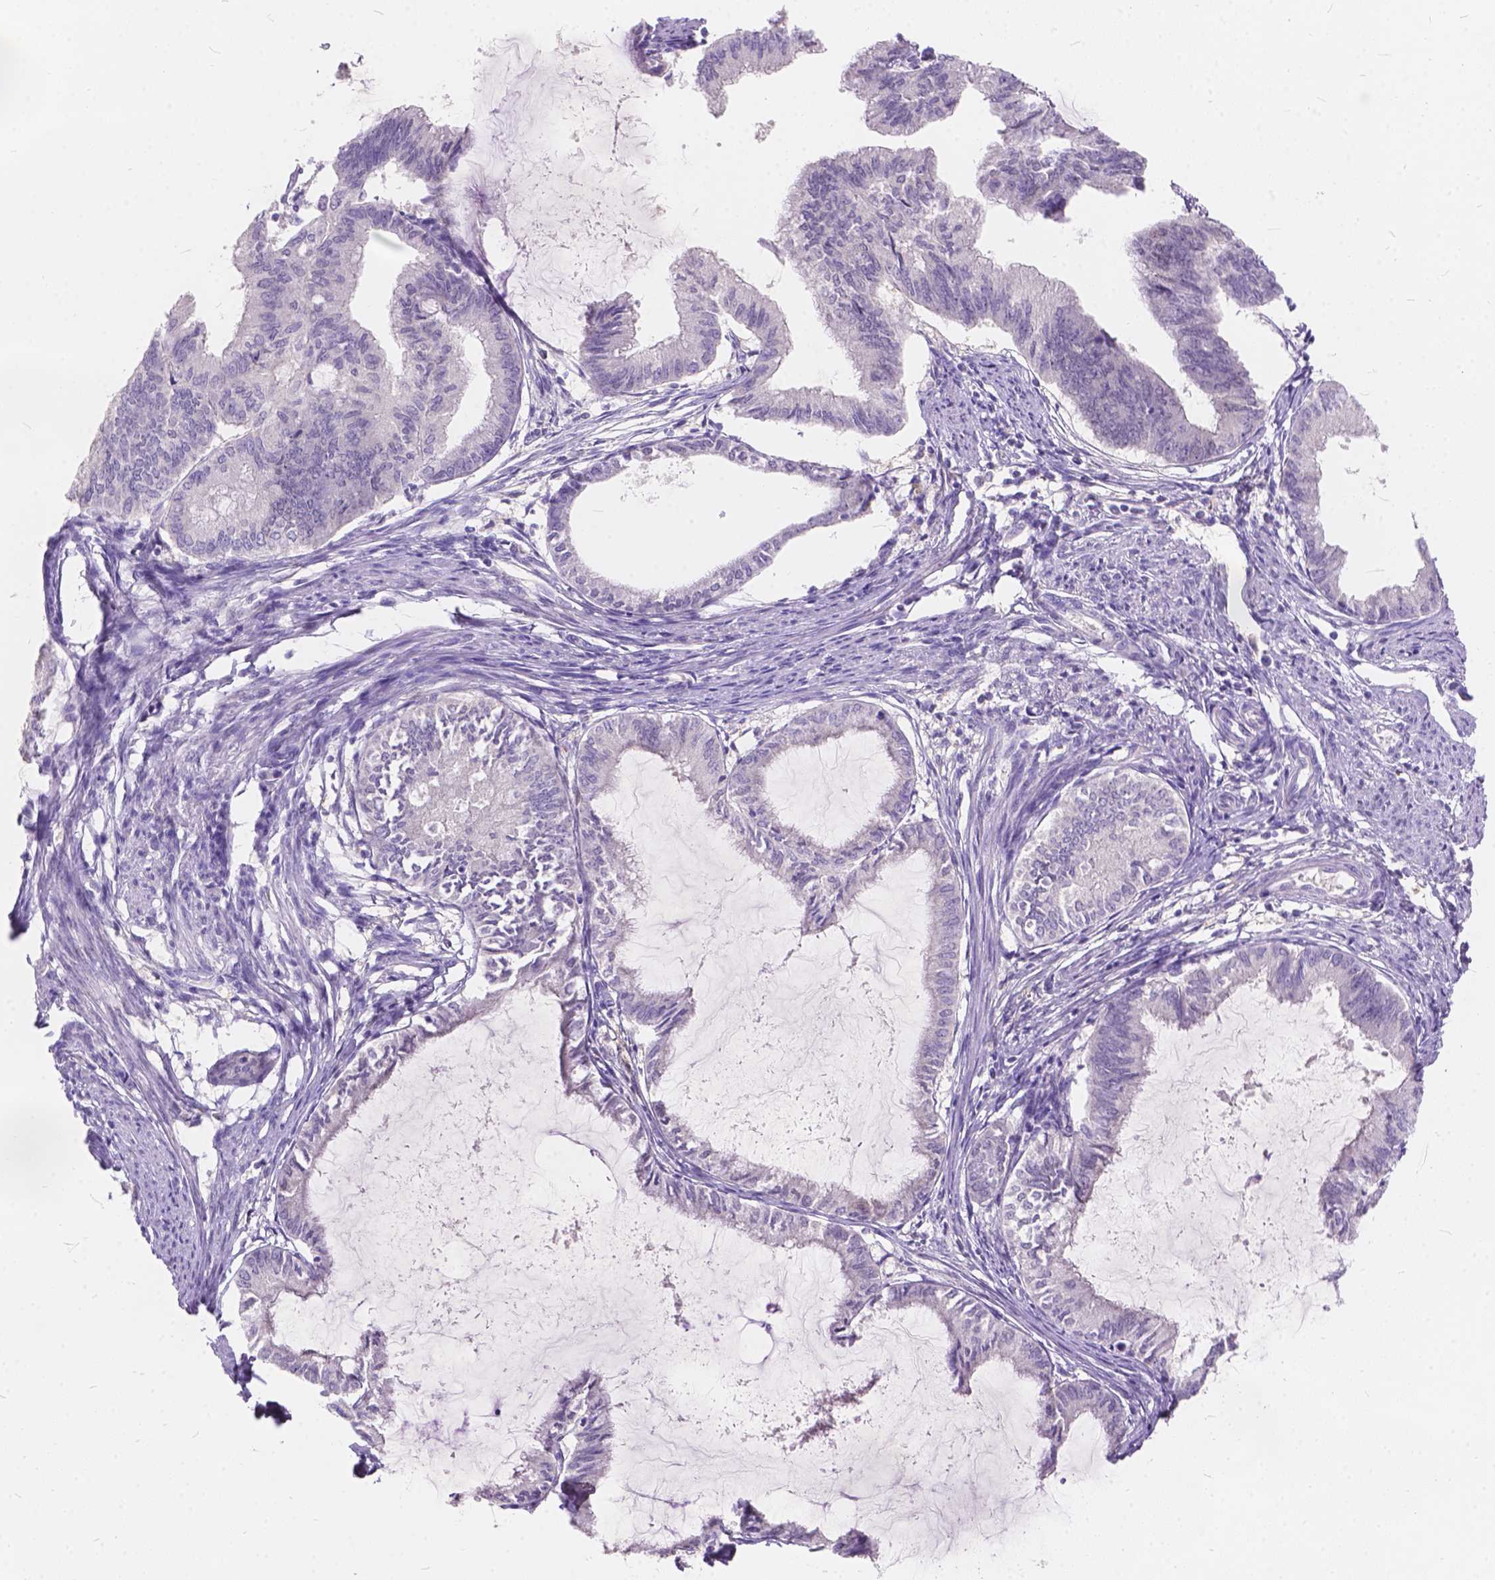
{"staining": {"intensity": "negative", "quantity": "none", "location": "none"}, "tissue": "endometrial cancer", "cell_type": "Tumor cells", "image_type": "cancer", "snomed": [{"axis": "morphology", "description": "Adenocarcinoma, NOS"}, {"axis": "topography", "description": "Endometrium"}], "caption": "This histopathology image is of endometrial cancer (adenocarcinoma) stained with immunohistochemistry to label a protein in brown with the nuclei are counter-stained blue. There is no staining in tumor cells. (Brightfield microscopy of DAB immunohistochemistry at high magnification).", "gene": "PEX11G", "patient": {"sex": "female", "age": 86}}